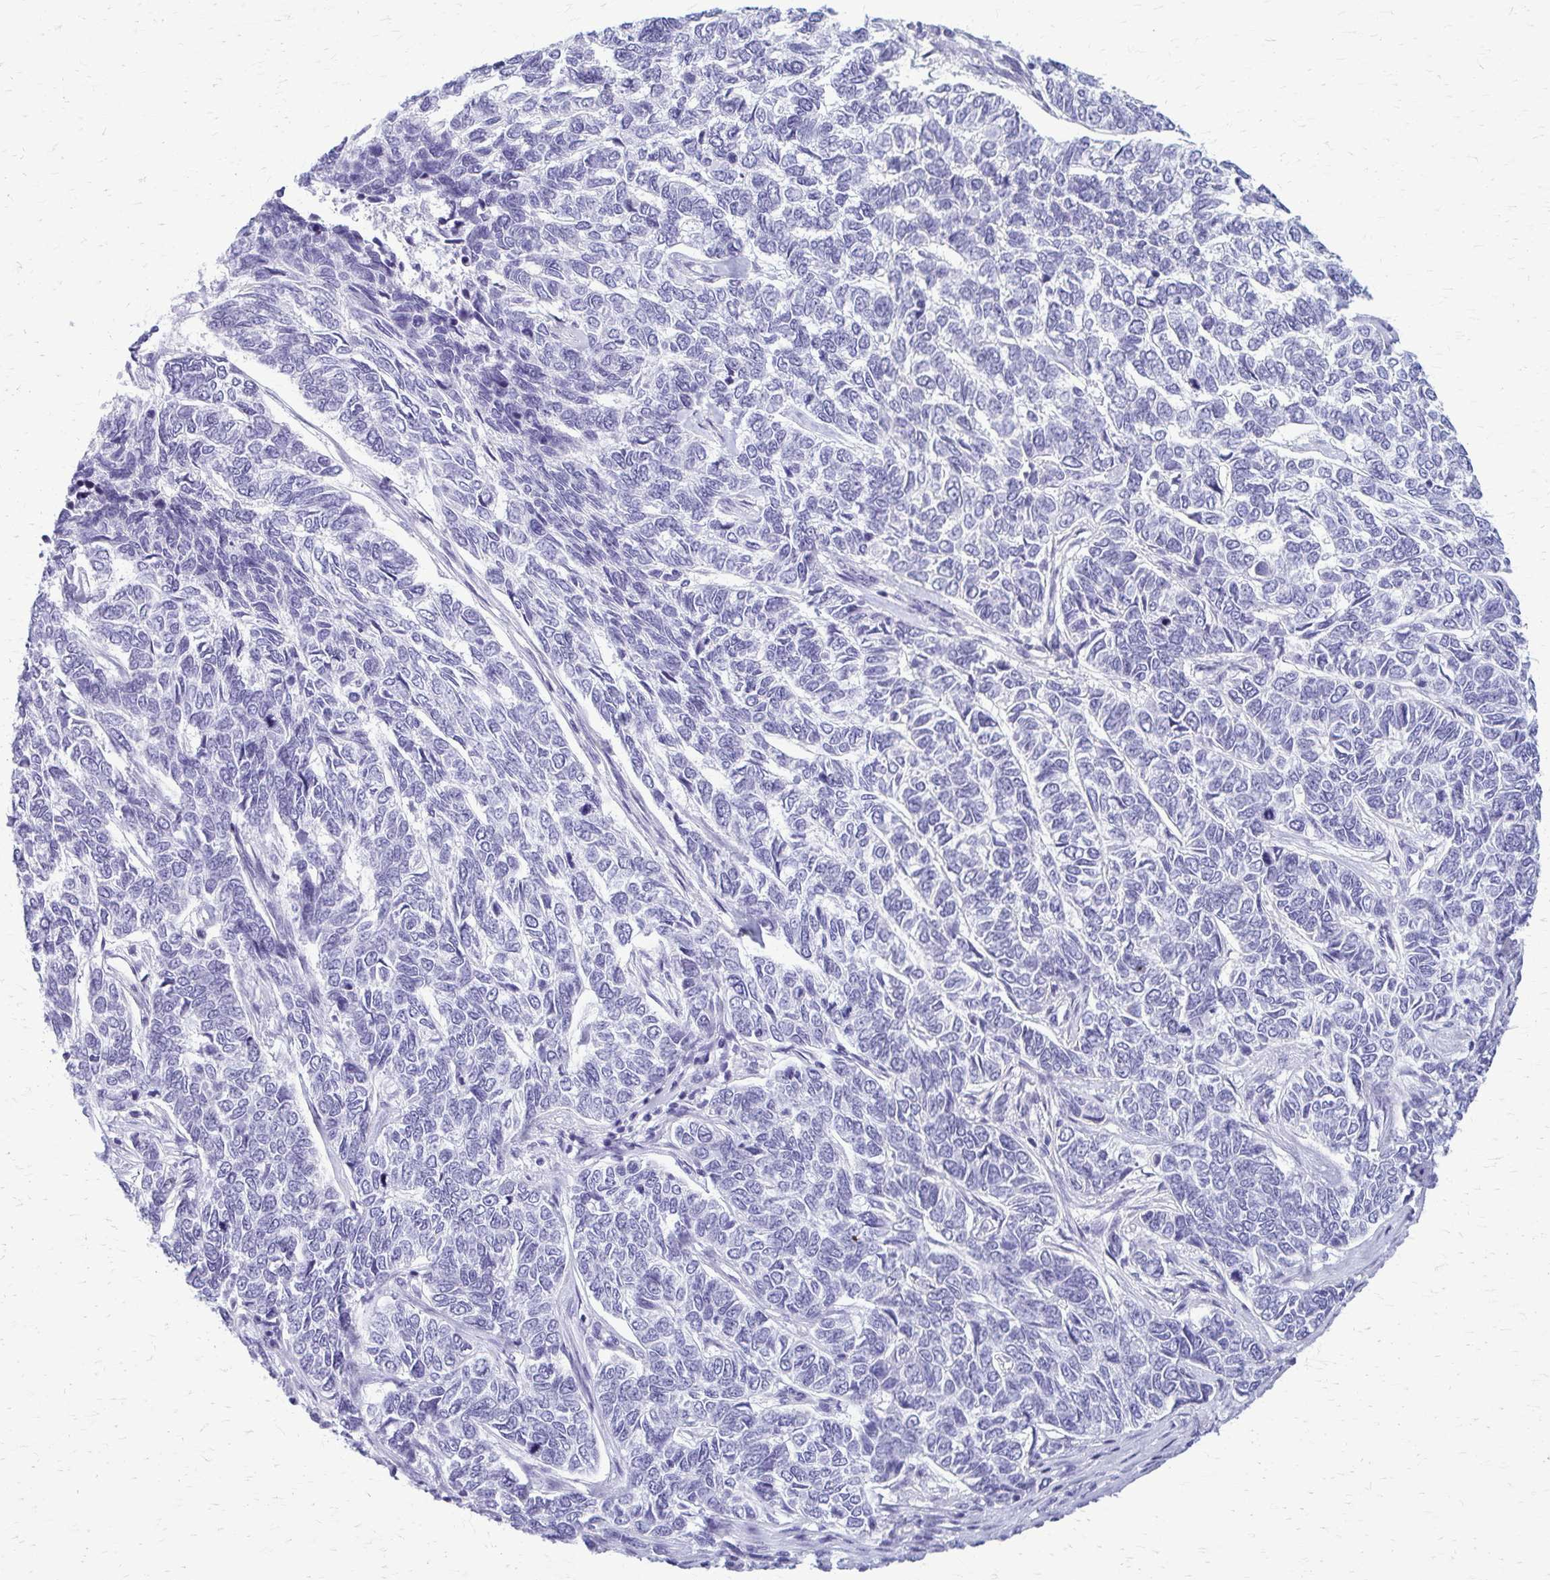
{"staining": {"intensity": "negative", "quantity": "none", "location": "none"}, "tissue": "skin cancer", "cell_type": "Tumor cells", "image_type": "cancer", "snomed": [{"axis": "morphology", "description": "Basal cell carcinoma"}, {"axis": "topography", "description": "Skin"}], "caption": "Tumor cells are negative for protein expression in human skin cancer.", "gene": "GFAP", "patient": {"sex": "female", "age": 65}}